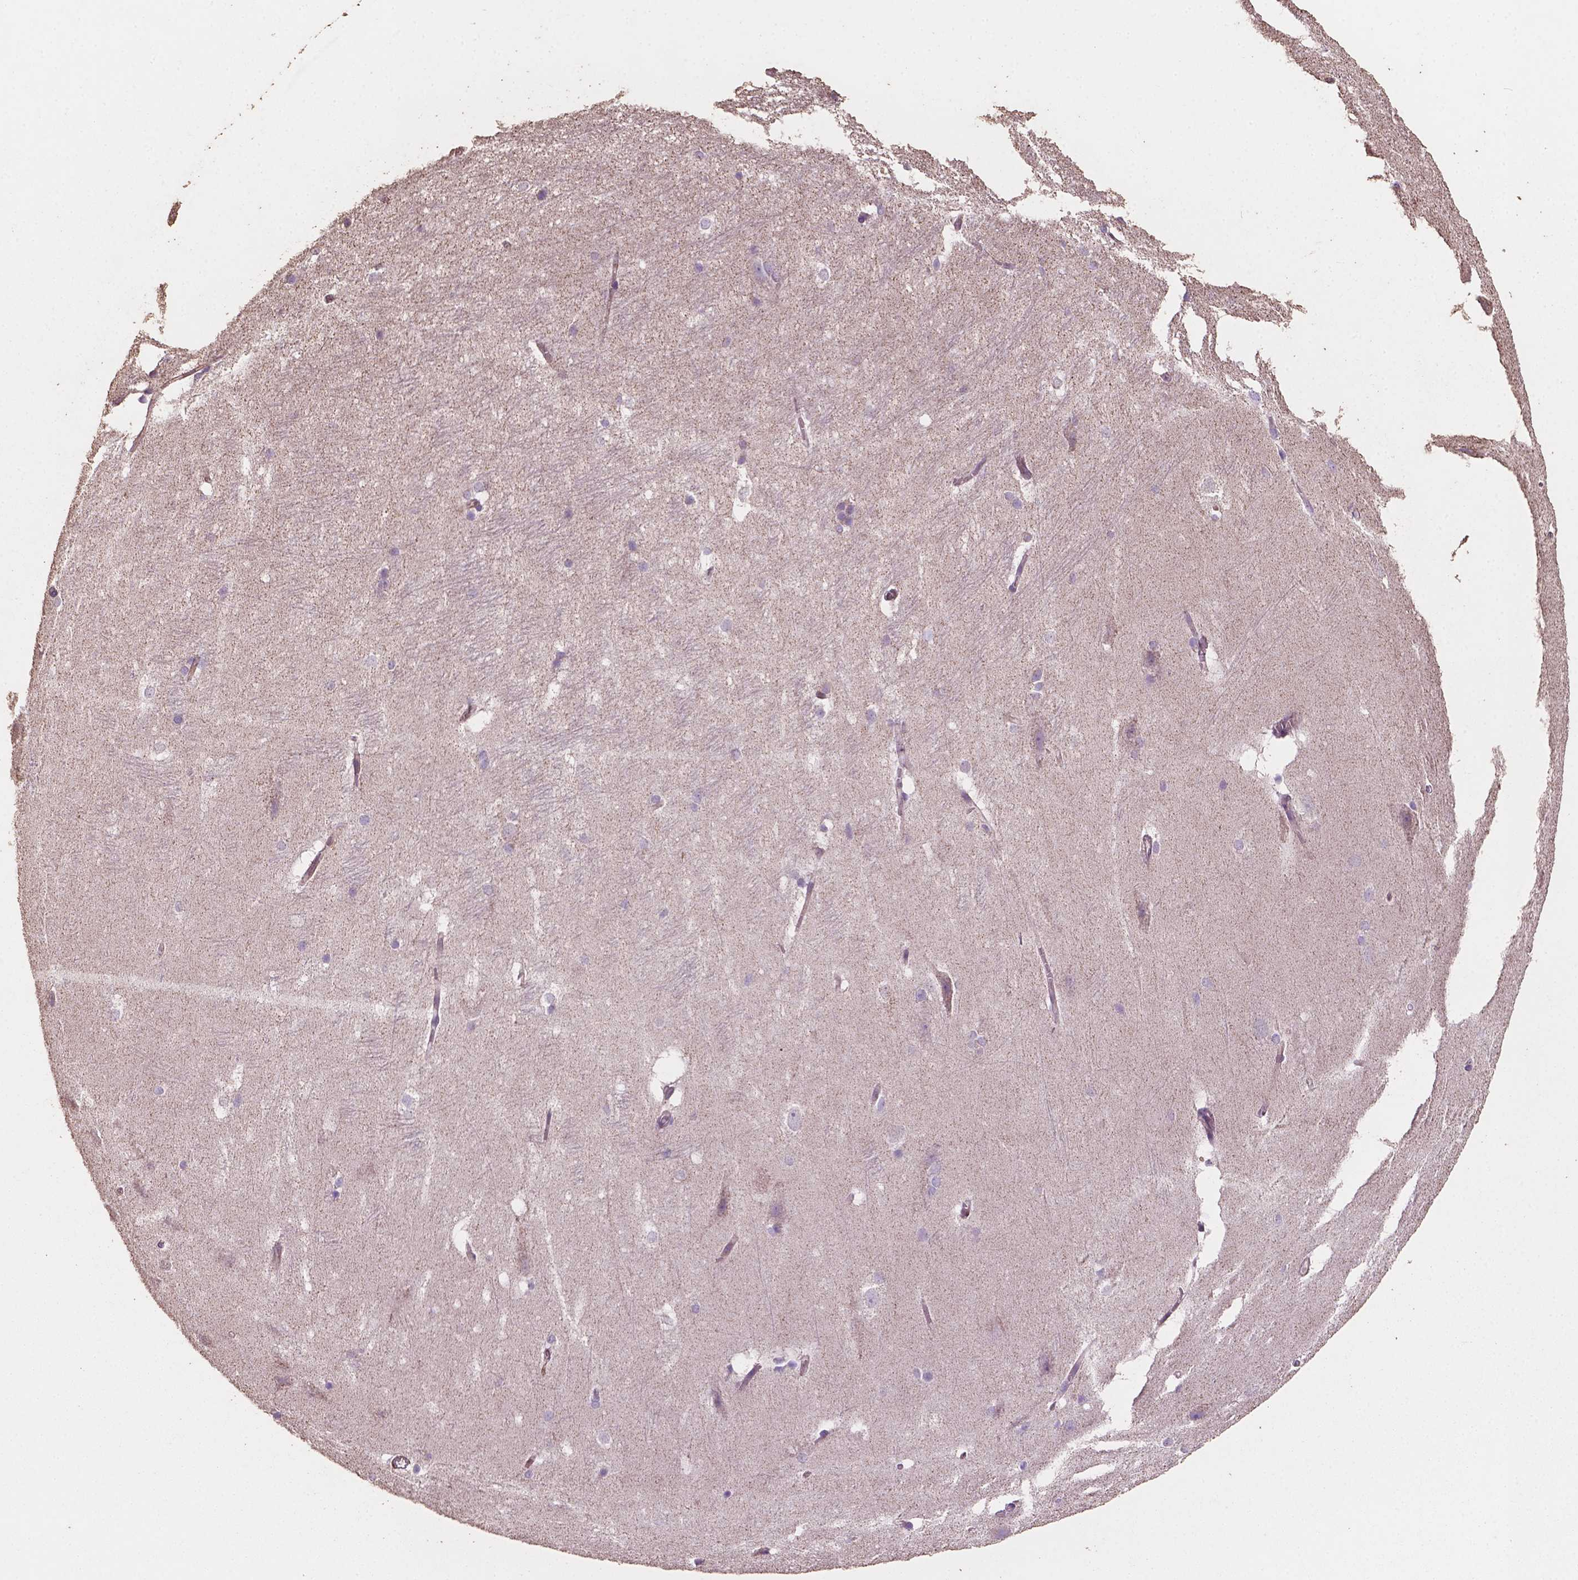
{"staining": {"intensity": "negative", "quantity": "none", "location": "none"}, "tissue": "hippocampus", "cell_type": "Glial cells", "image_type": "normal", "snomed": [{"axis": "morphology", "description": "Normal tissue, NOS"}, {"axis": "topography", "description": "Cerebral cortex"}, {"axis": "topography", "description": "Hippocampus"}], "caption": "Image shows no protein positivity in glial cells of normal hippocampus.", "gene": "COMMD4", "patient": {"sex": "female", "age": 19}}